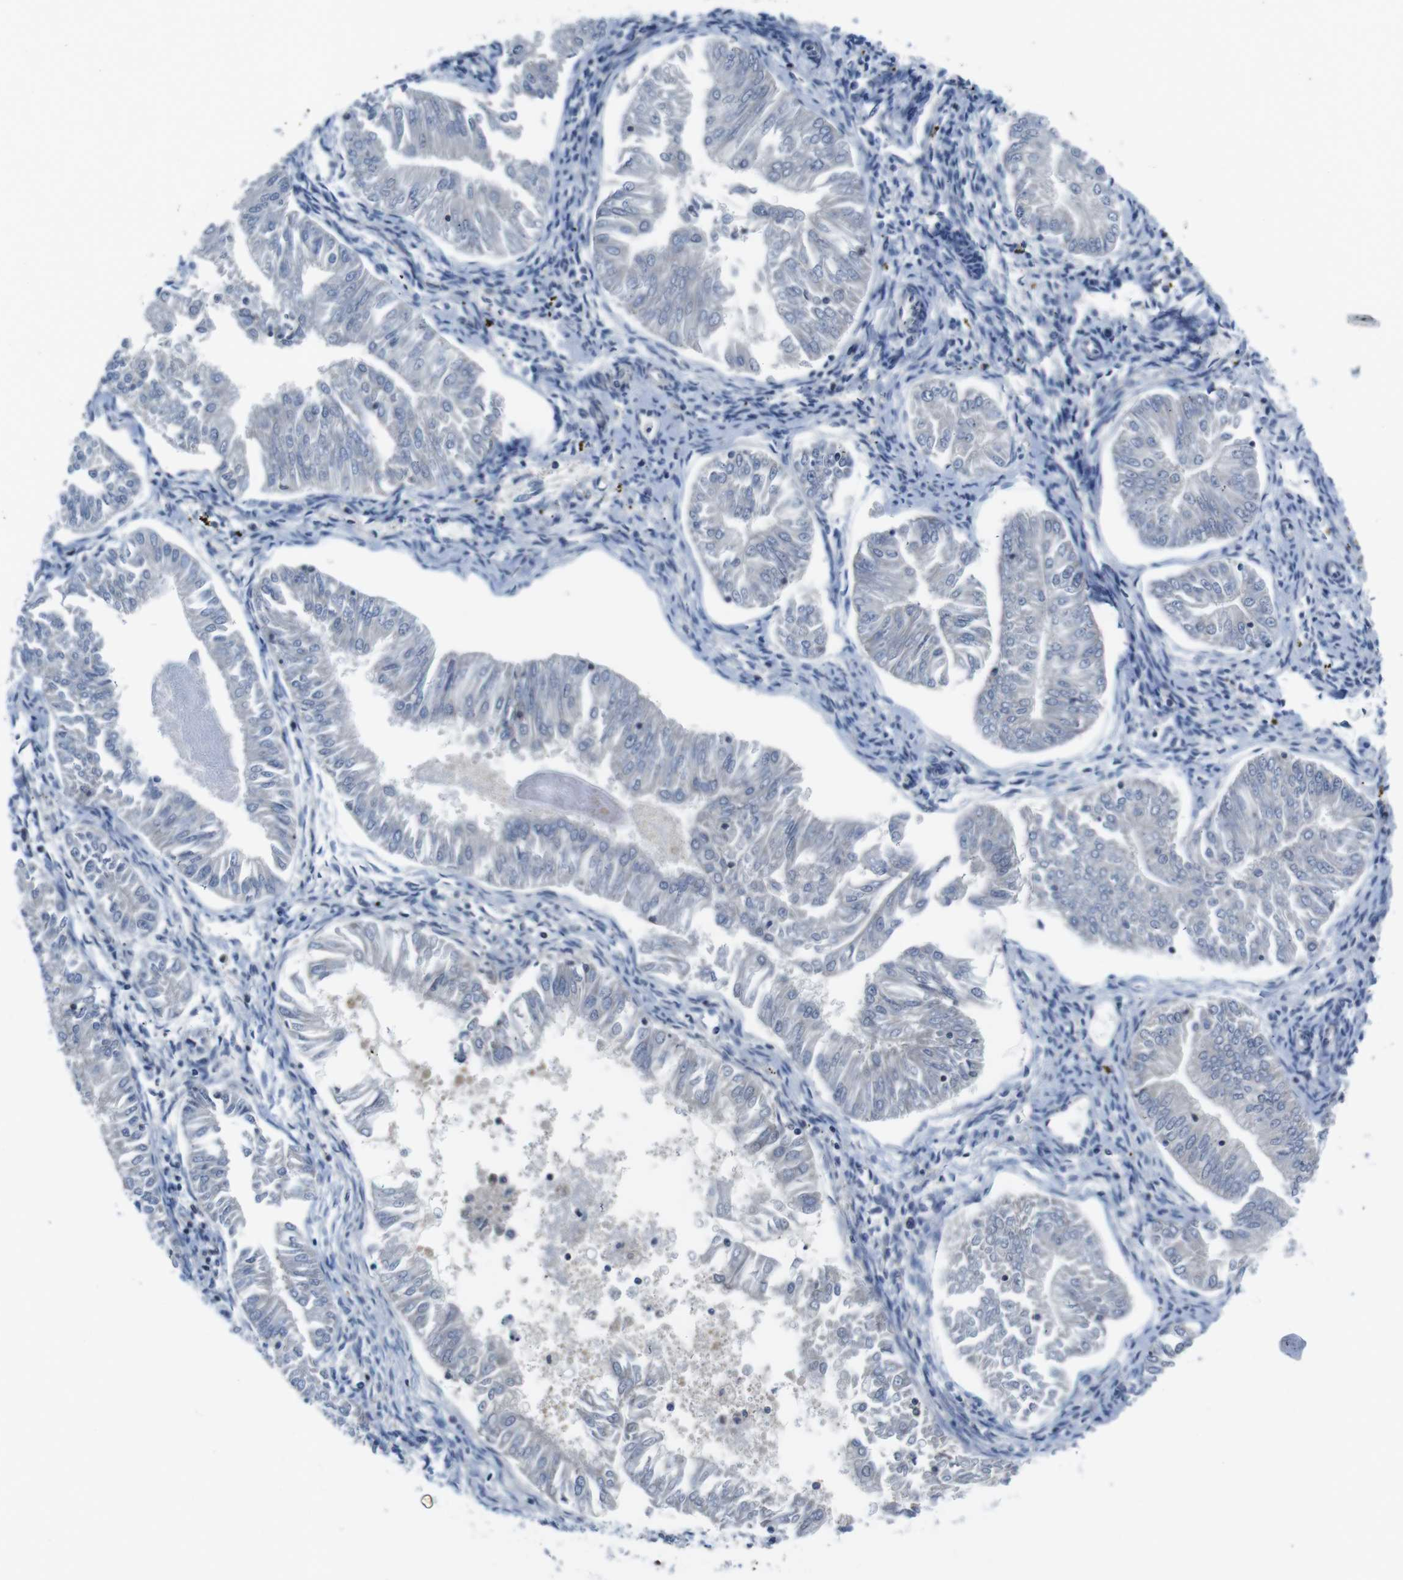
{"staining": {"intensity": "negative", "quantity": "none", "location": "none"}, "tissue": "endometrial cancer", "cell_type": "Tumor cells", "image_type": "cancer", "snomed": [{"axis": "morphology", "description": "Adenocarcinoma, NOS"}, {"axis": "topography", "description": "Endometrium"}], "caption": "DAB (3,3'-diaminobenzidine) immunohistochemical staining of endometrial adenocarcinoma displays no significant positivity in tumor cells.", "gene": "PIK3CD", "patient": {"sex": "female", "age": 53}}